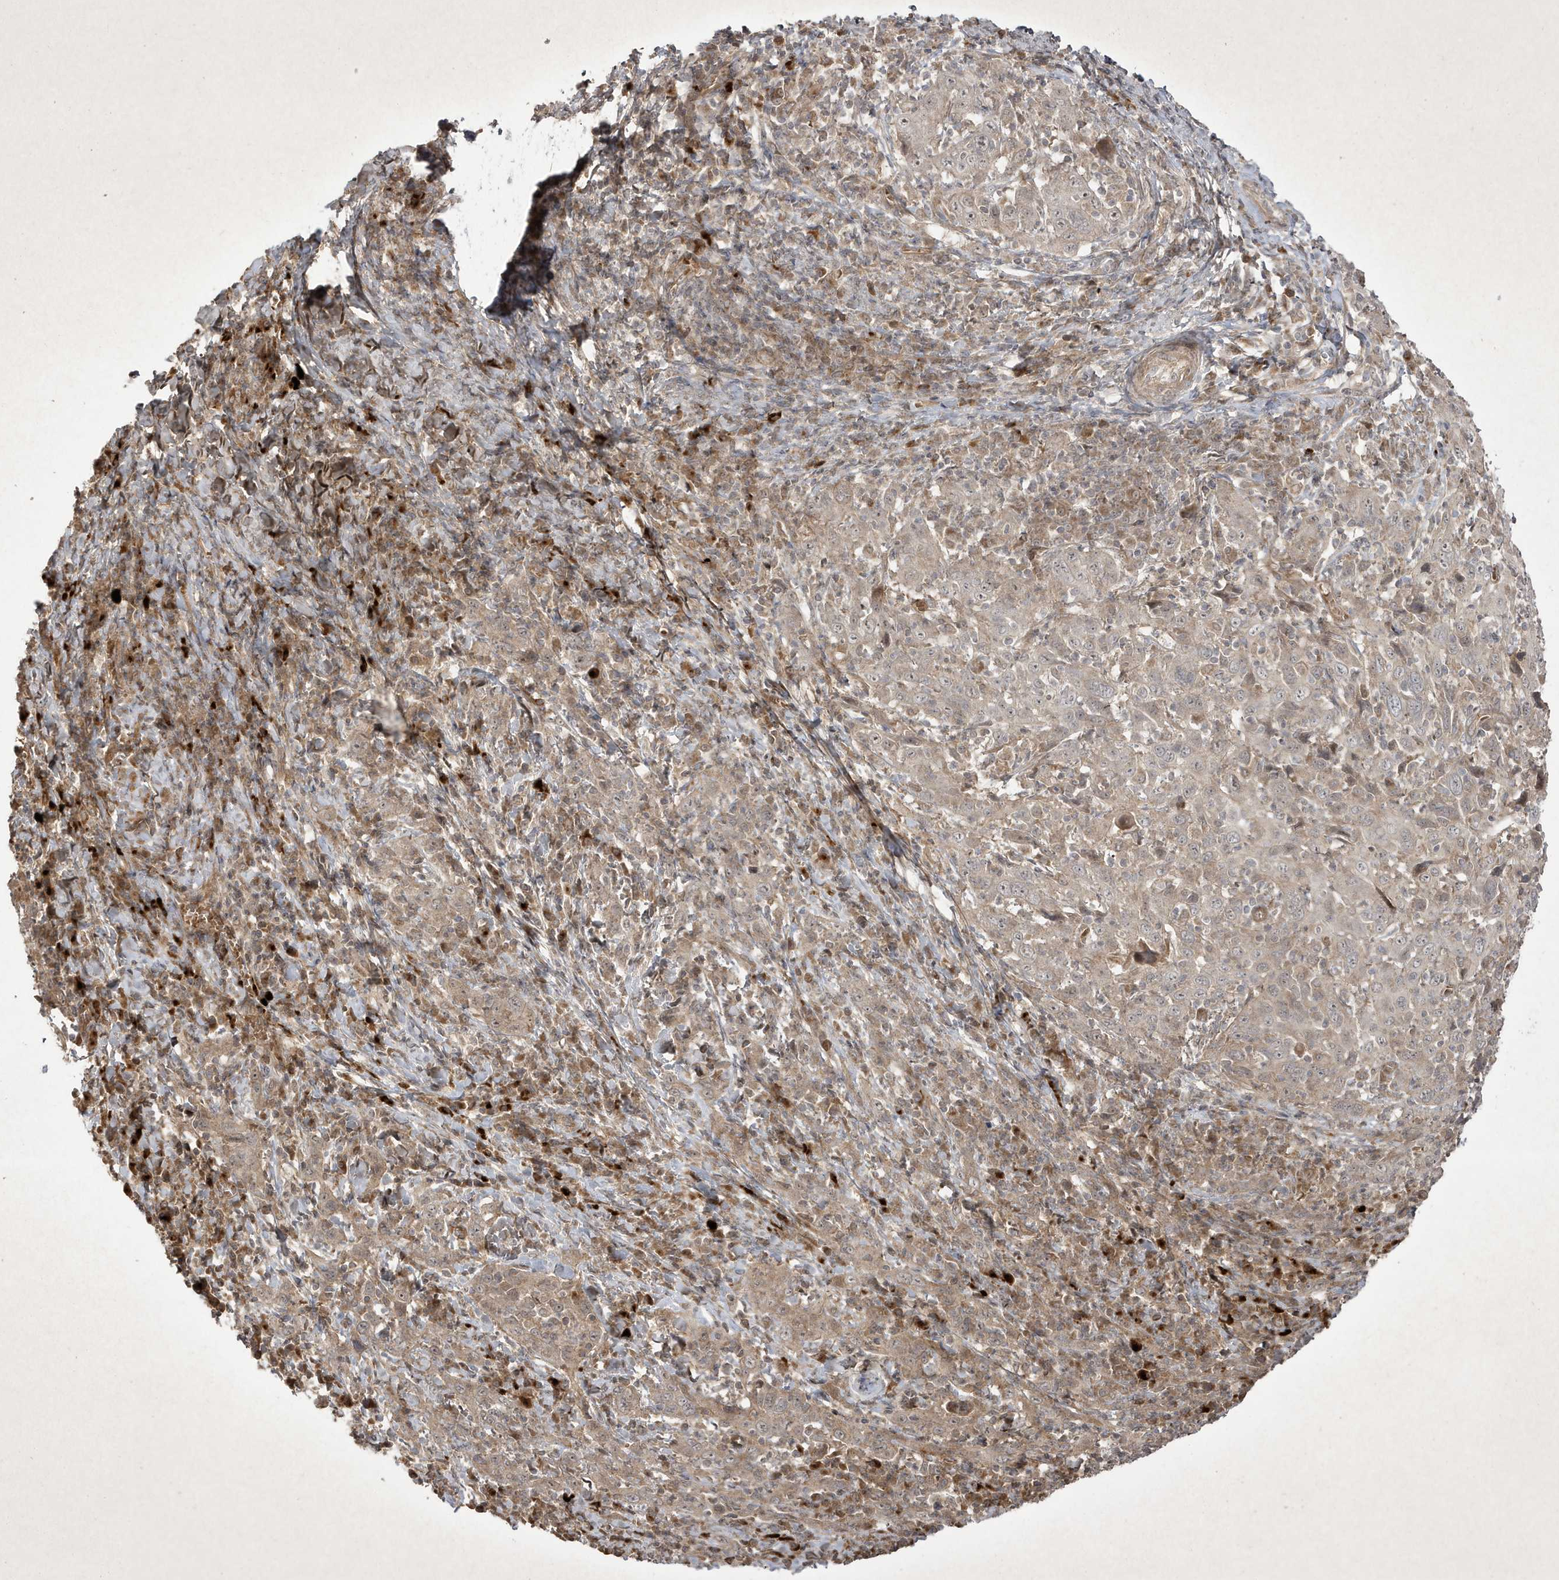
{"staining": {"intensity": "weak", "quantity": "<25%", "location": "cytoplasmic/membranous"}, "tissue": "cervical cancer", "cell_type": "Tumor cells", "image_type": "cancer", "snomed": [{"axis": "morphology", "description": "Squamous cell carcinoma, NOS"}, {"axis": "topography", "description": "Cervix"}], "caption": "This histopathology image is of cervical squamous cell carcinoma stained with immunohistochemistry to label a protein in brown with the nuclei are counter-stained blue. There is no staining in tumor cells.", "gene": "FAM83C", "patient": {"sex": "female", "age": 46}}